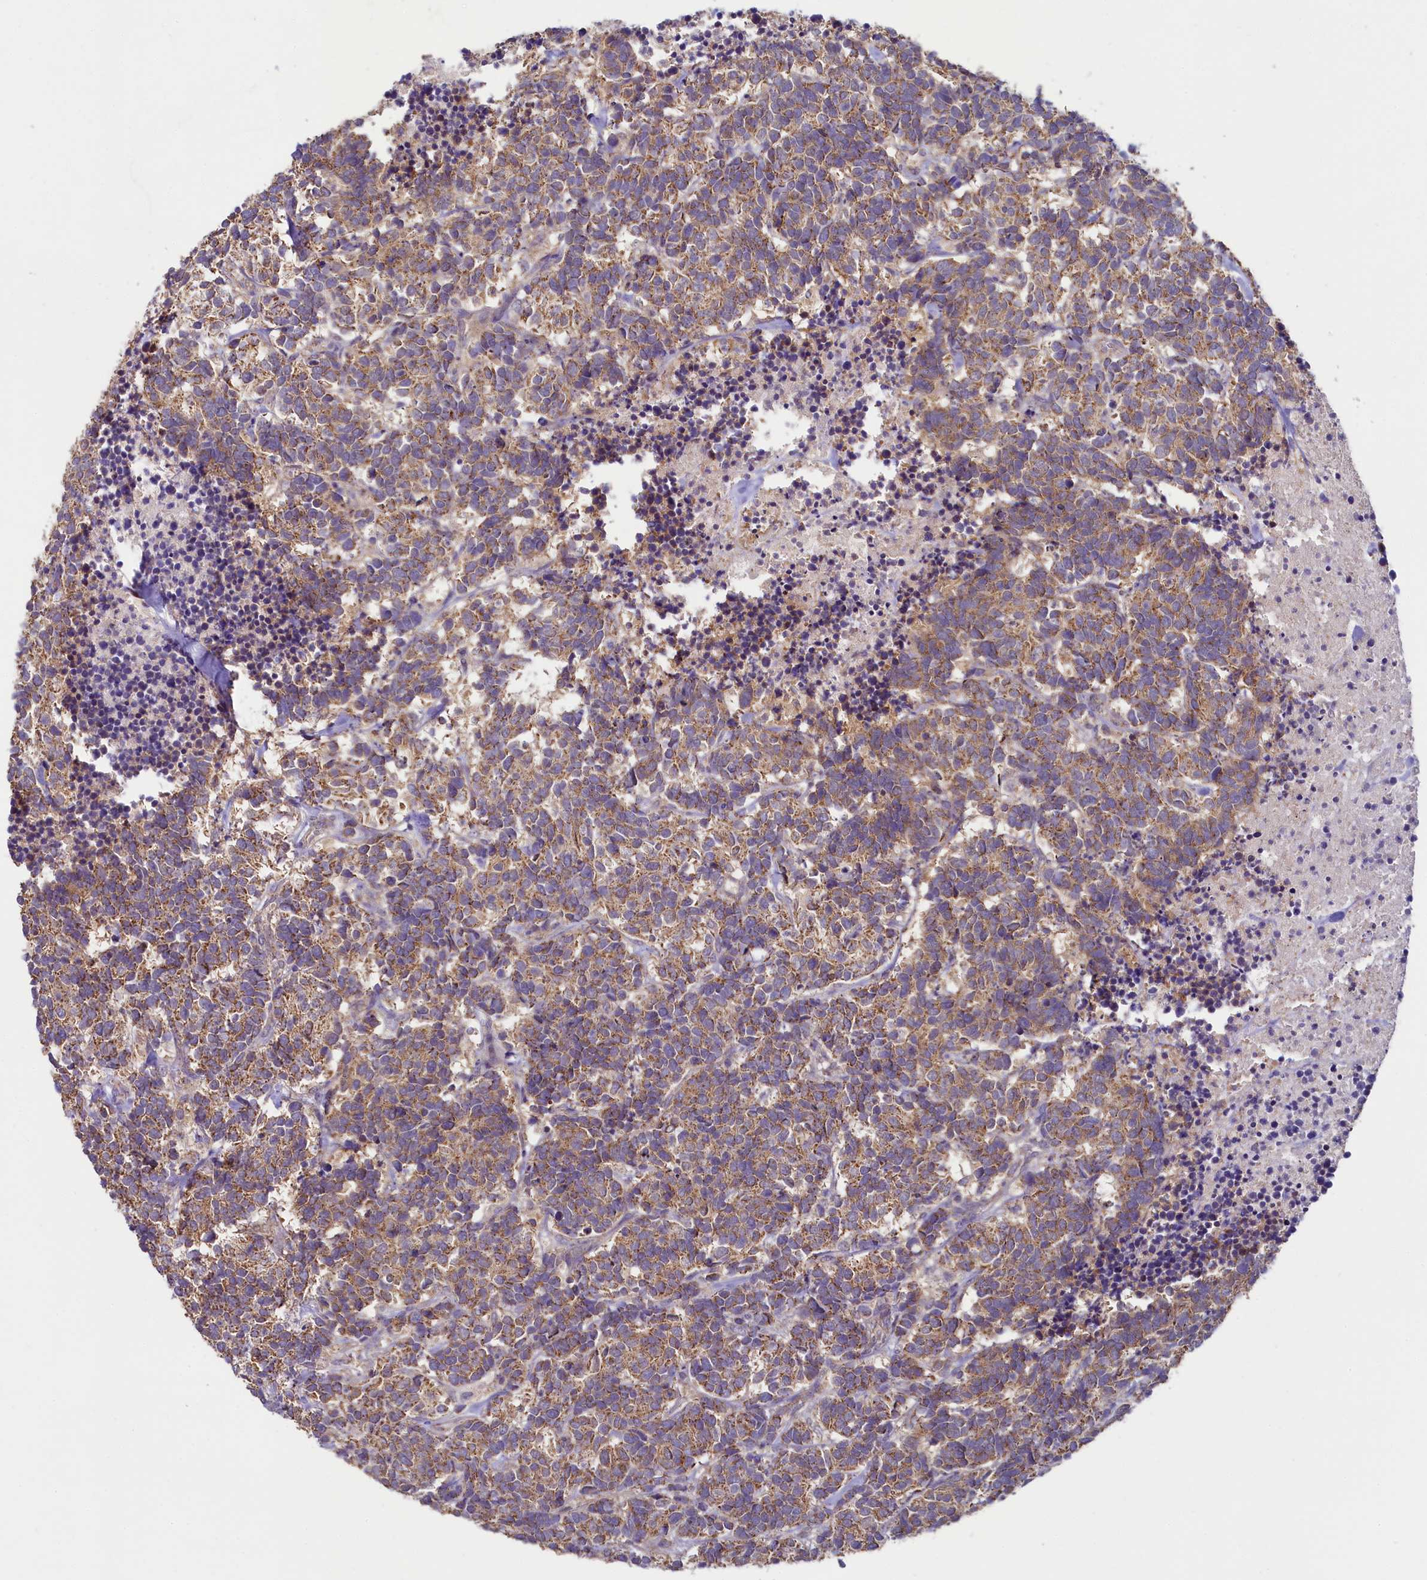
{"staining": {"intensity": "moderate", "quantity": ">75%", "location": "cytoplasmic/membranous"}, "tissue": "carcinoid", "cell_type": "Tumor cells", "image_type": "cancer", "snomed": [{"axis": "morphology", "description": "Carcinoma, NOS"}, {"axis": "morphology", "description": "Carcinoid, malignant, NOS"}, {"axis": "topography", "description": "Urinary bladder"}], "caption": "Immunohistochemical staining of carcinoma shows medium levels of moderate cytoplasmic/membranous staining in approximately >75% of tumor cells.", "gene": "MRPL57", "patient": {"sex": "male", "age": 57}}